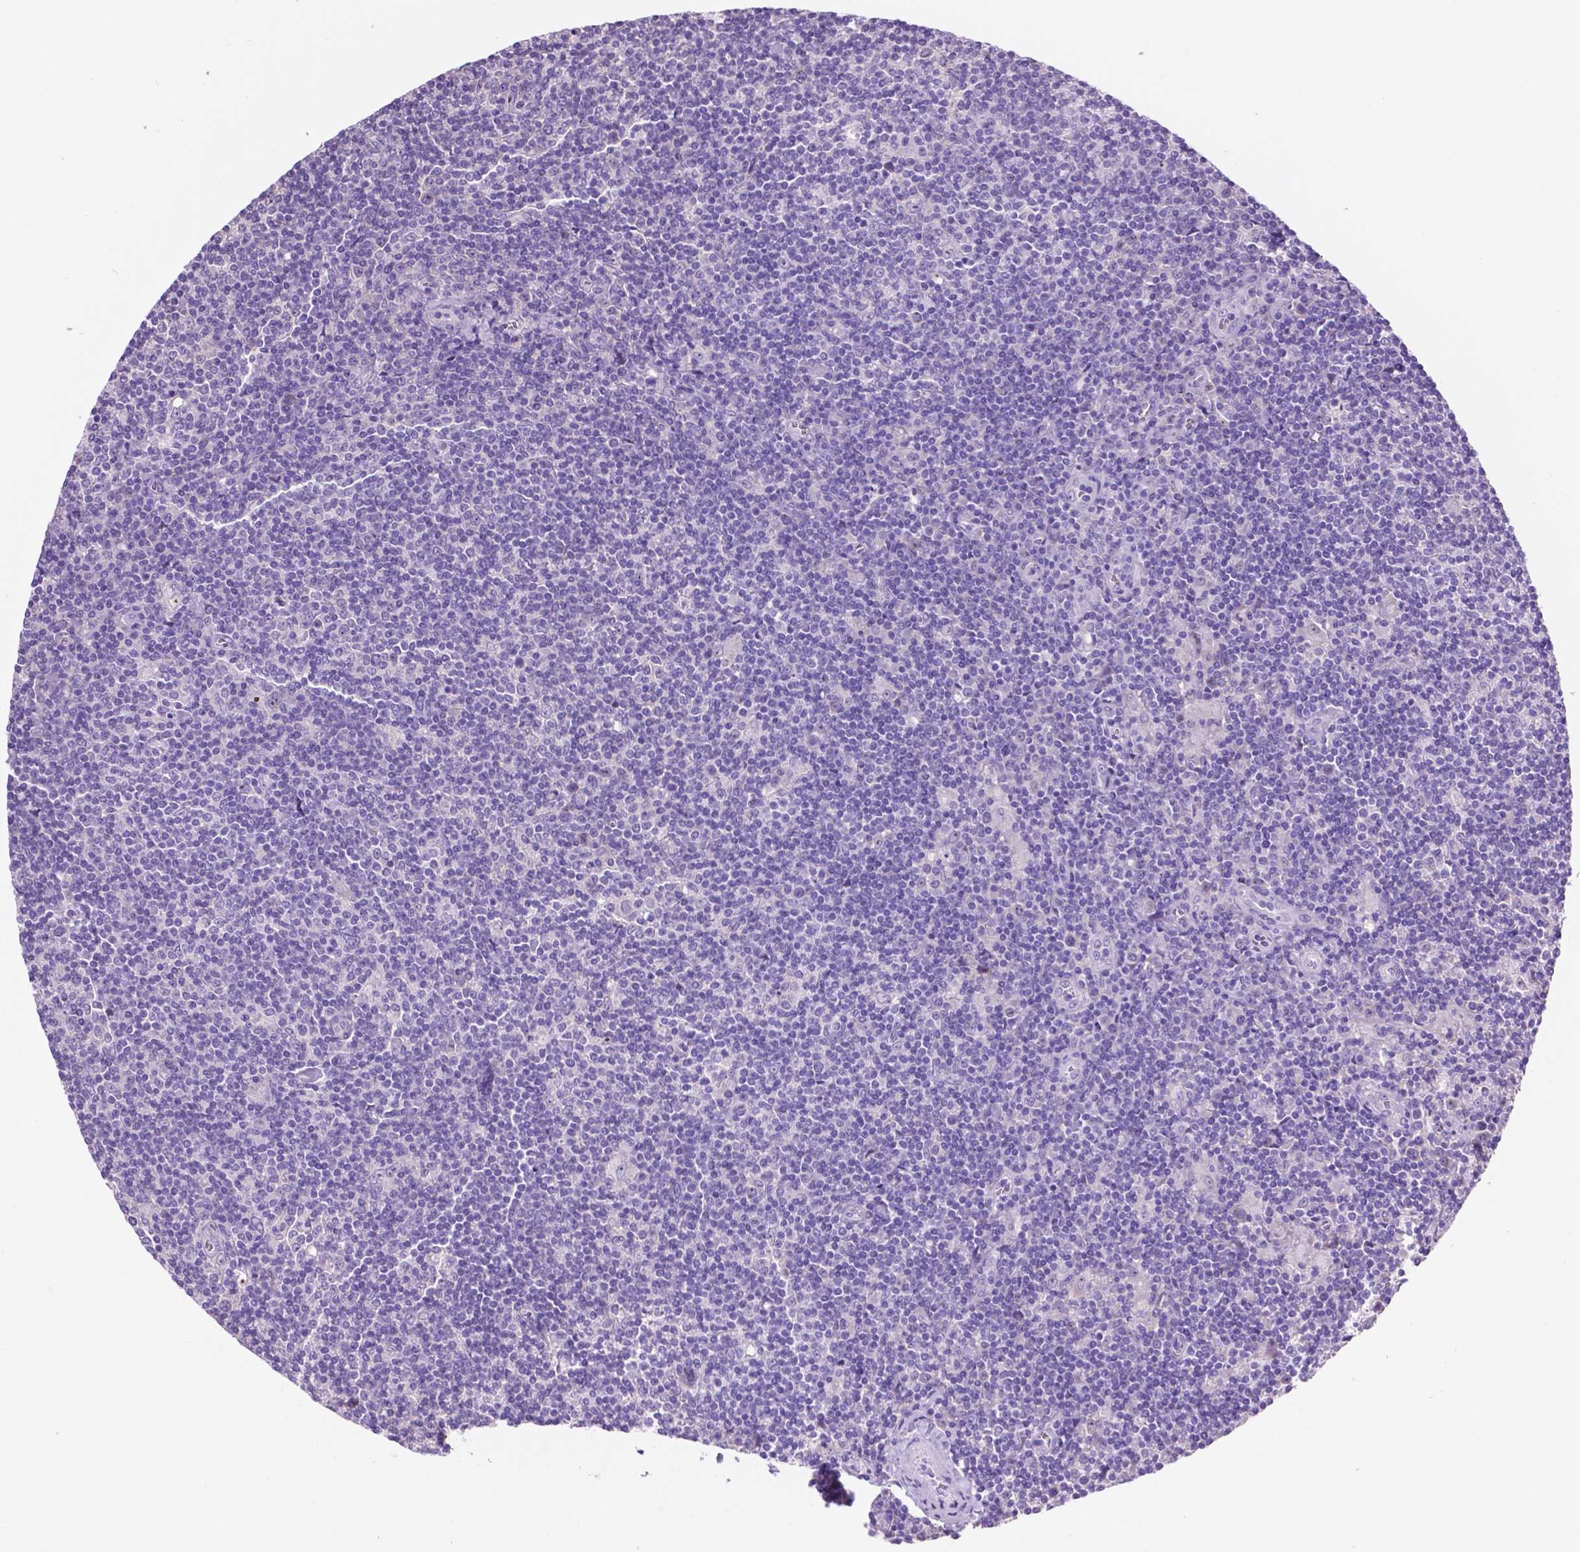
{"staining": {"intensity": "negative", "quantity": "none", "location": "none"}, "tissue": "lymphoma", "cell_type": "Tumor cells", "image_type": "cancer", "snomed": [{"axis": "morphology", "description": "Hodgkin's disease, NOS"}, {"axis": "topography", "description": "Lymph node"}], "caption": "IHC photomicrograph of human Hodgkin's disease stained for a protein (brown), which shows no expression in tumor cells.", "gene": "SPDYA", "patient": {"sex": "male", "age": 40}}